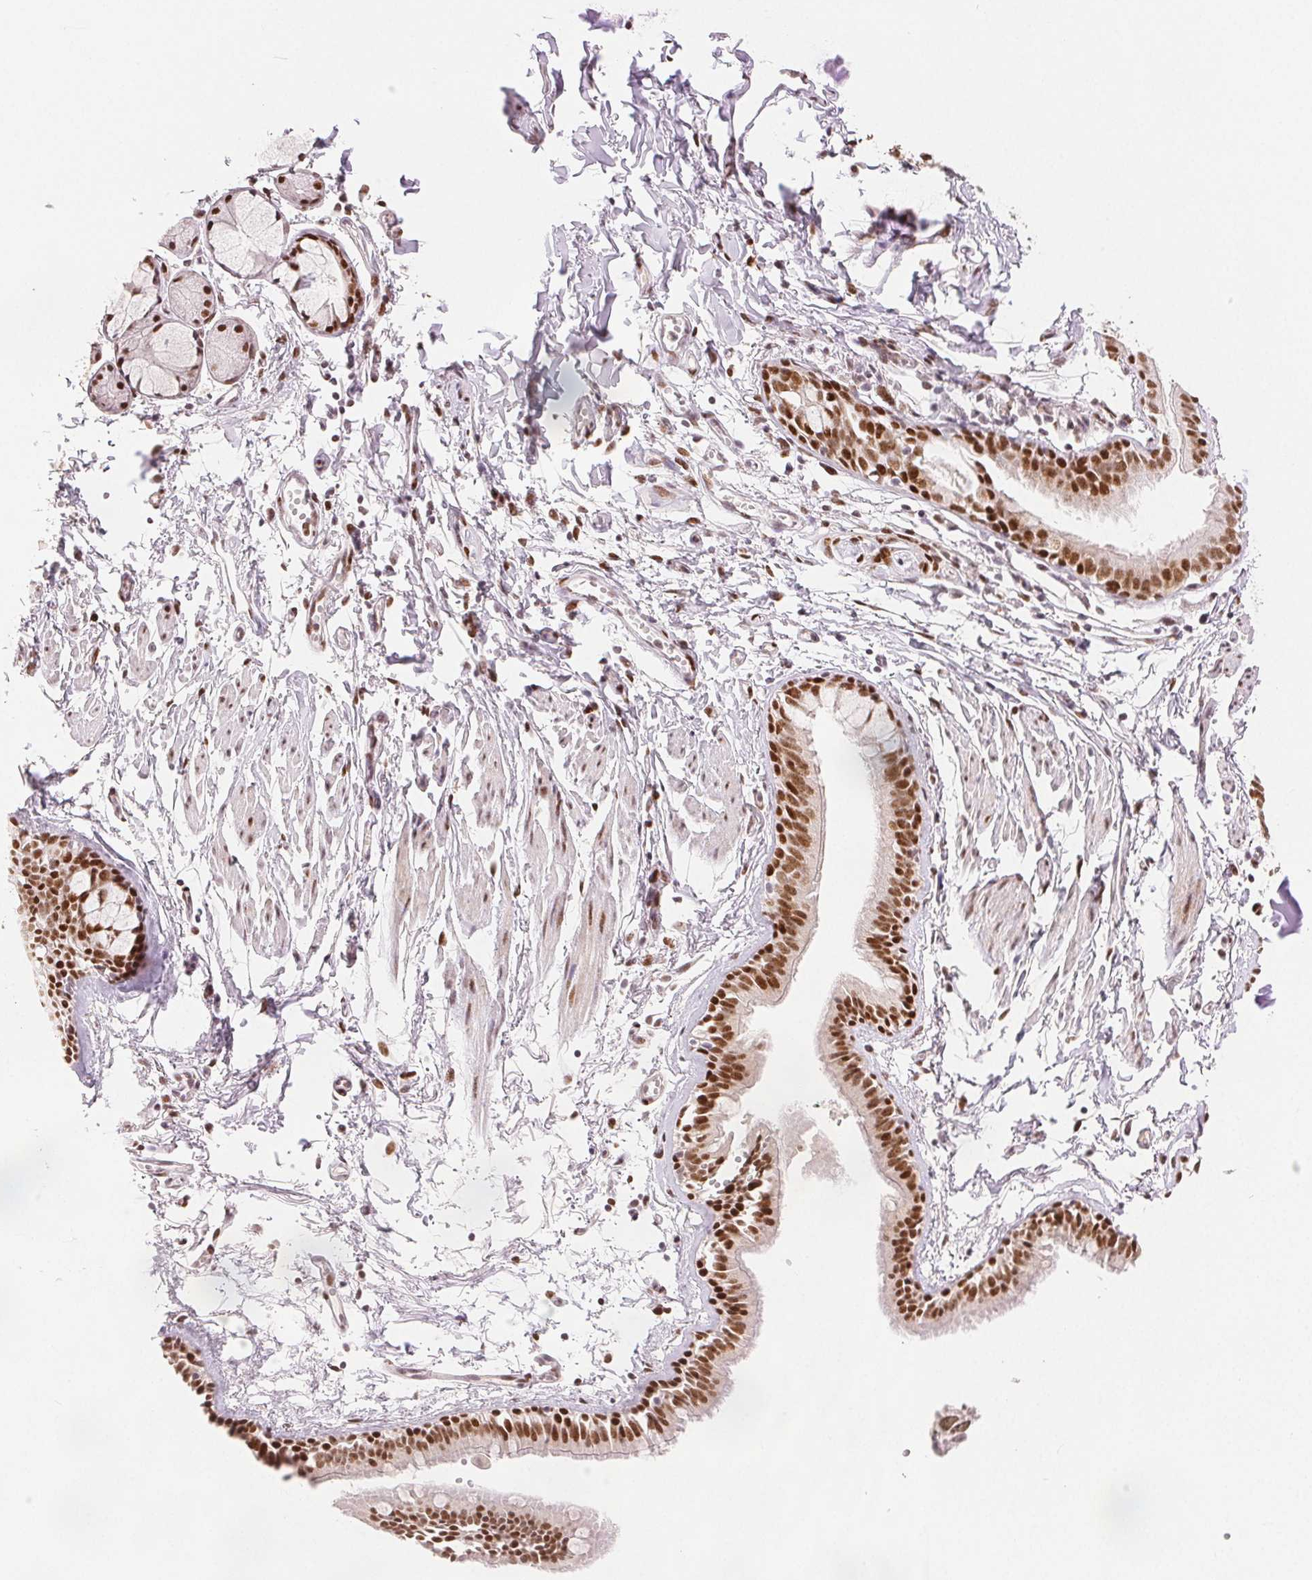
{"staining": {"intensity": "strong", "quantity": ">75%", "location": "nuclear"}, "tissue": "bronchus", "cell_type": "Respiratory epithelial cells", "image_type": "normal", "snomed": [{"axis": "morphology", "description": "Normal tissue, NOS"}, {"axis": "topography", "description": "Cartilage tissue"}, {"axis": "topography", "description": "Bronchus"}], "caption": "The immunohistochemical stain labels strong nuclear staining in respiratory epithelial cells of normal bronchus.", "gene": "ZNF703", "patient": {"sex": "female", "age": 59}}